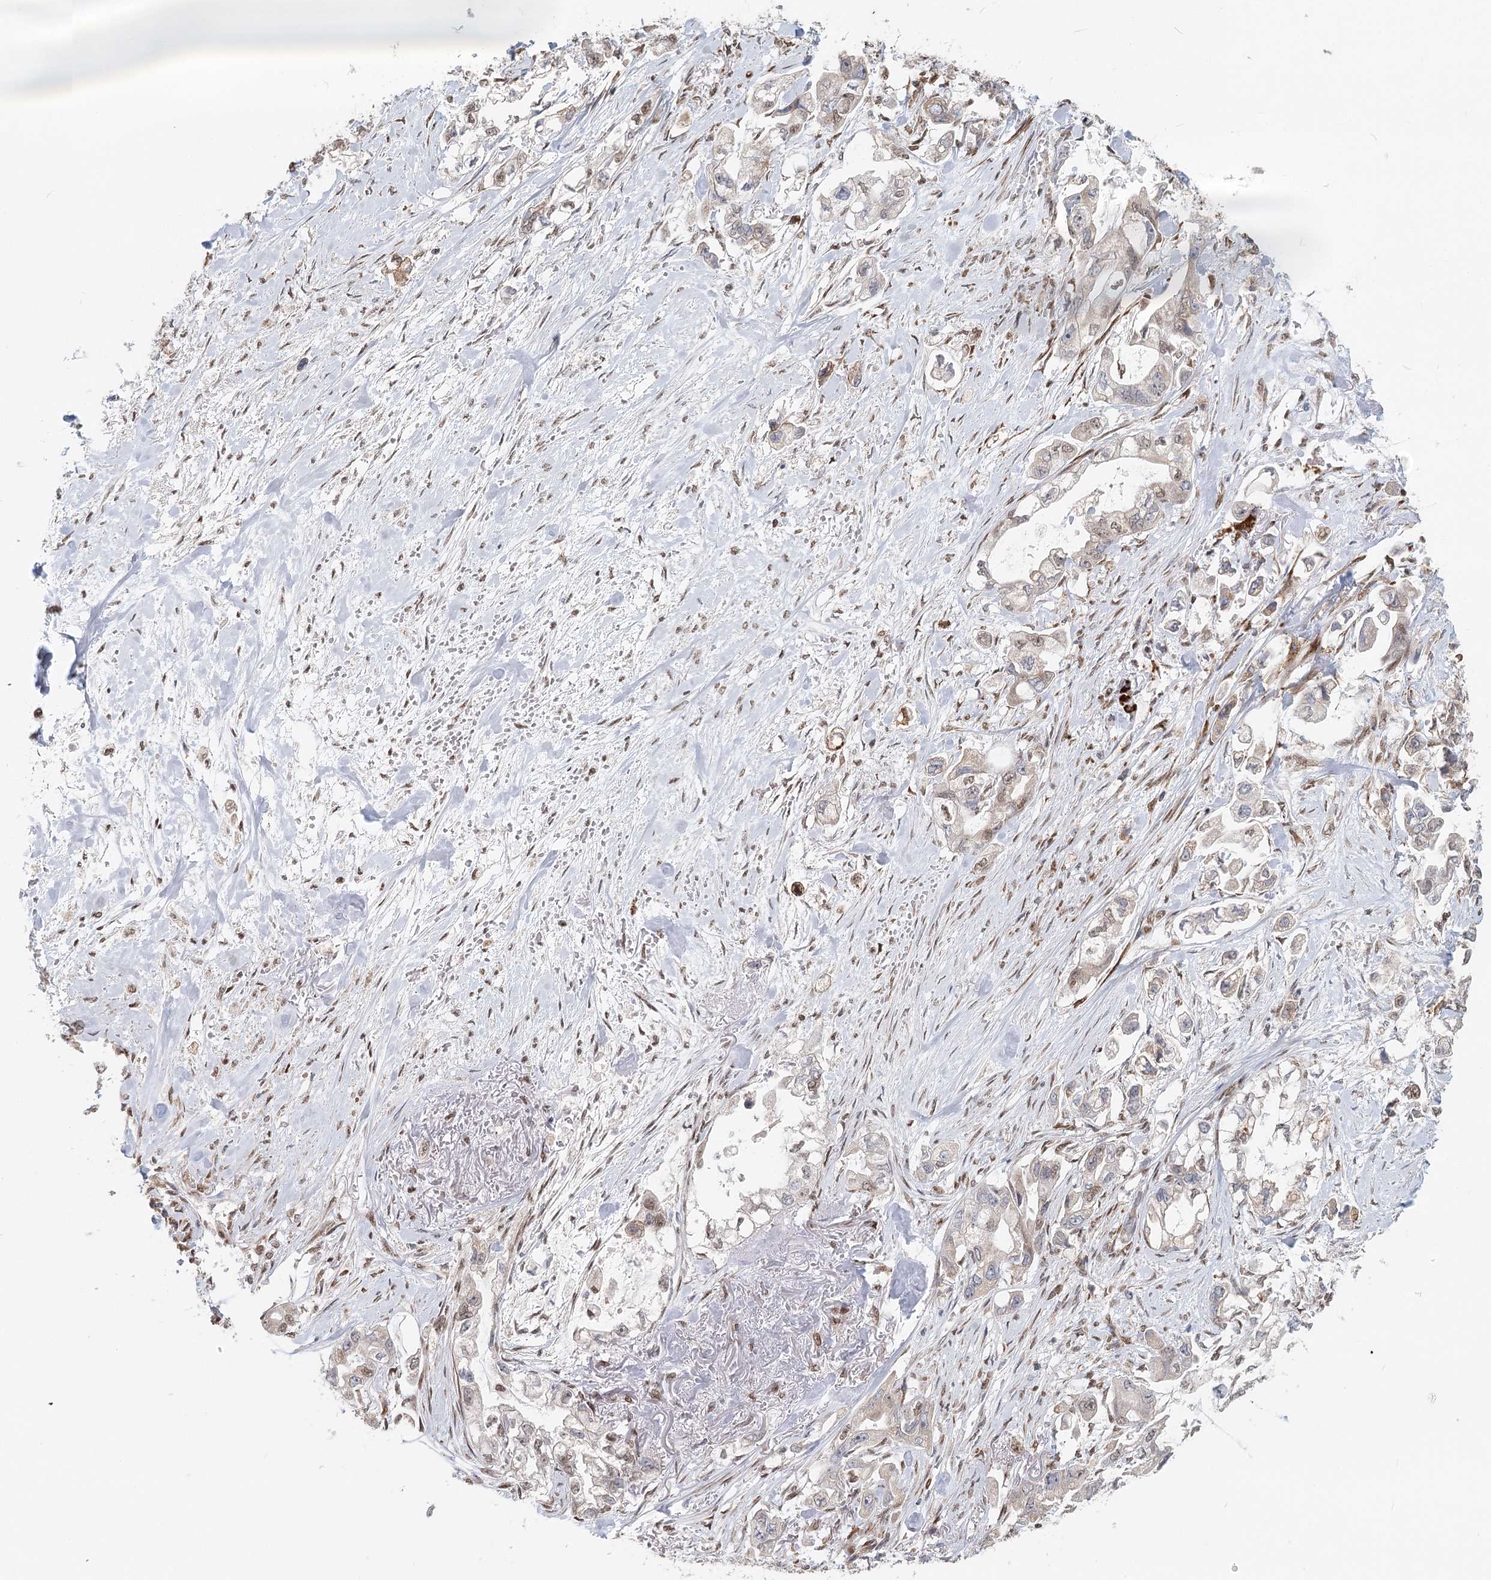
{"staining": {"intensity": "weak", "quantity": "<25%", "location": "nuclear"}, "tissue": "stomach cancer", "cell_type": "Tumor cells", "image_type": "cancer", "snomed": [{"axis": "morphology", "description": "Adenocarcinoma, NOS"}, {"axis": "topography", "description": "Stomach"}], "caption": "High magnification brightfield microscopy of stomach cancer stained with DAB (brown) and counterstained with hematoxylin (blue): tumor cells show no significant expression.", "gene": "BNIP5", "patient": {"sex": "male", "age": 62}}